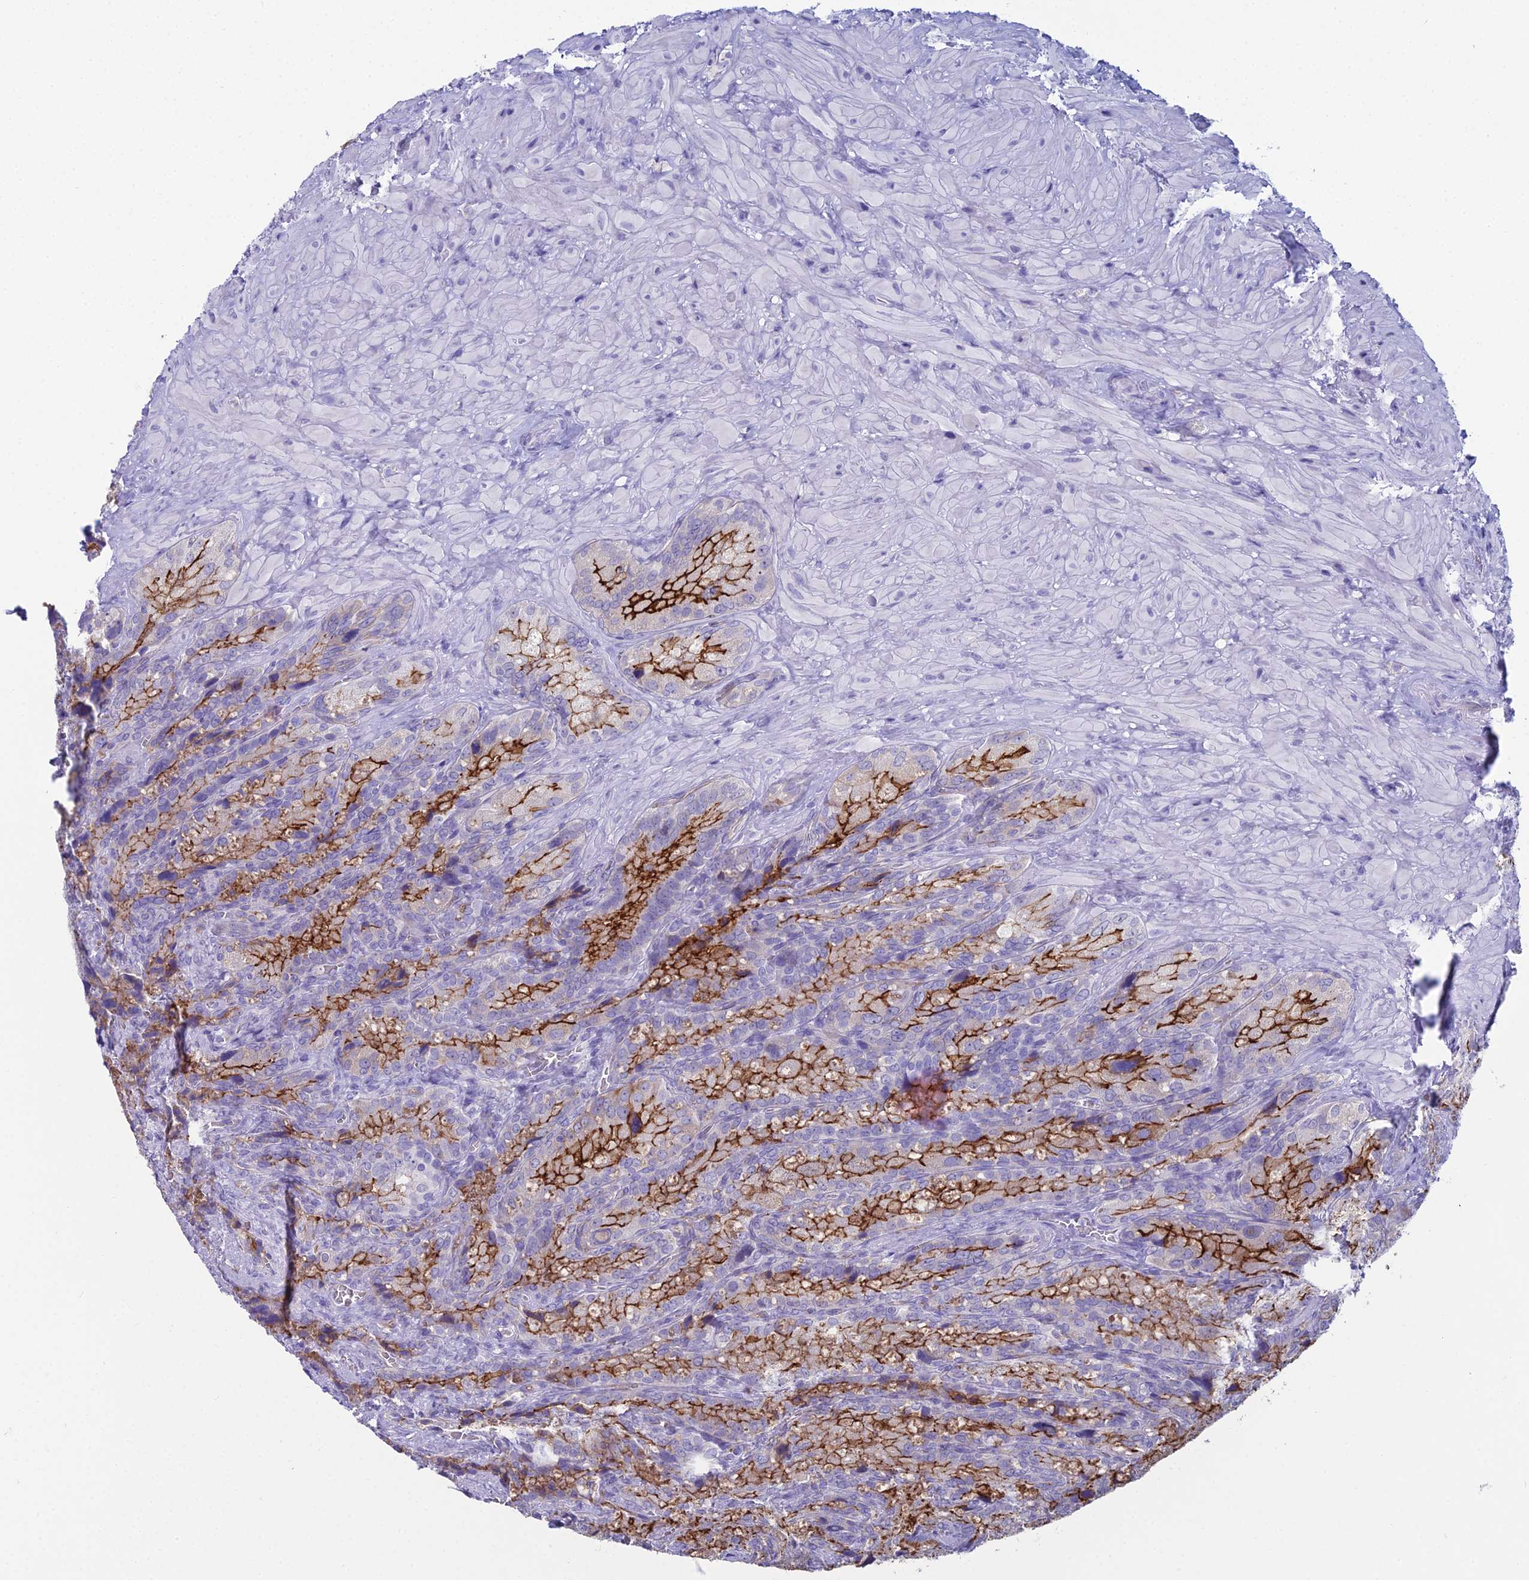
{"staining": {"intensity": "strong", "quantity": "25%-75%", "location": "cytoplasmic/membranous"}, "tissue": "seminal vesicle", "cell_type": "Glandular cells", "image_type": "normal", "snomed": [{"axis": "morphology", "description": "Normal tissue, NOS"}, {"axis": "topography", "description": "Seminal veicle"}], "caption": "The immunohistochemical stain labels strong cytoplasmic/membranous staining in glandular cells of normal seminal vesicle.", "gene": "ACE", "patient": {"sex": "male", "age": 62}}